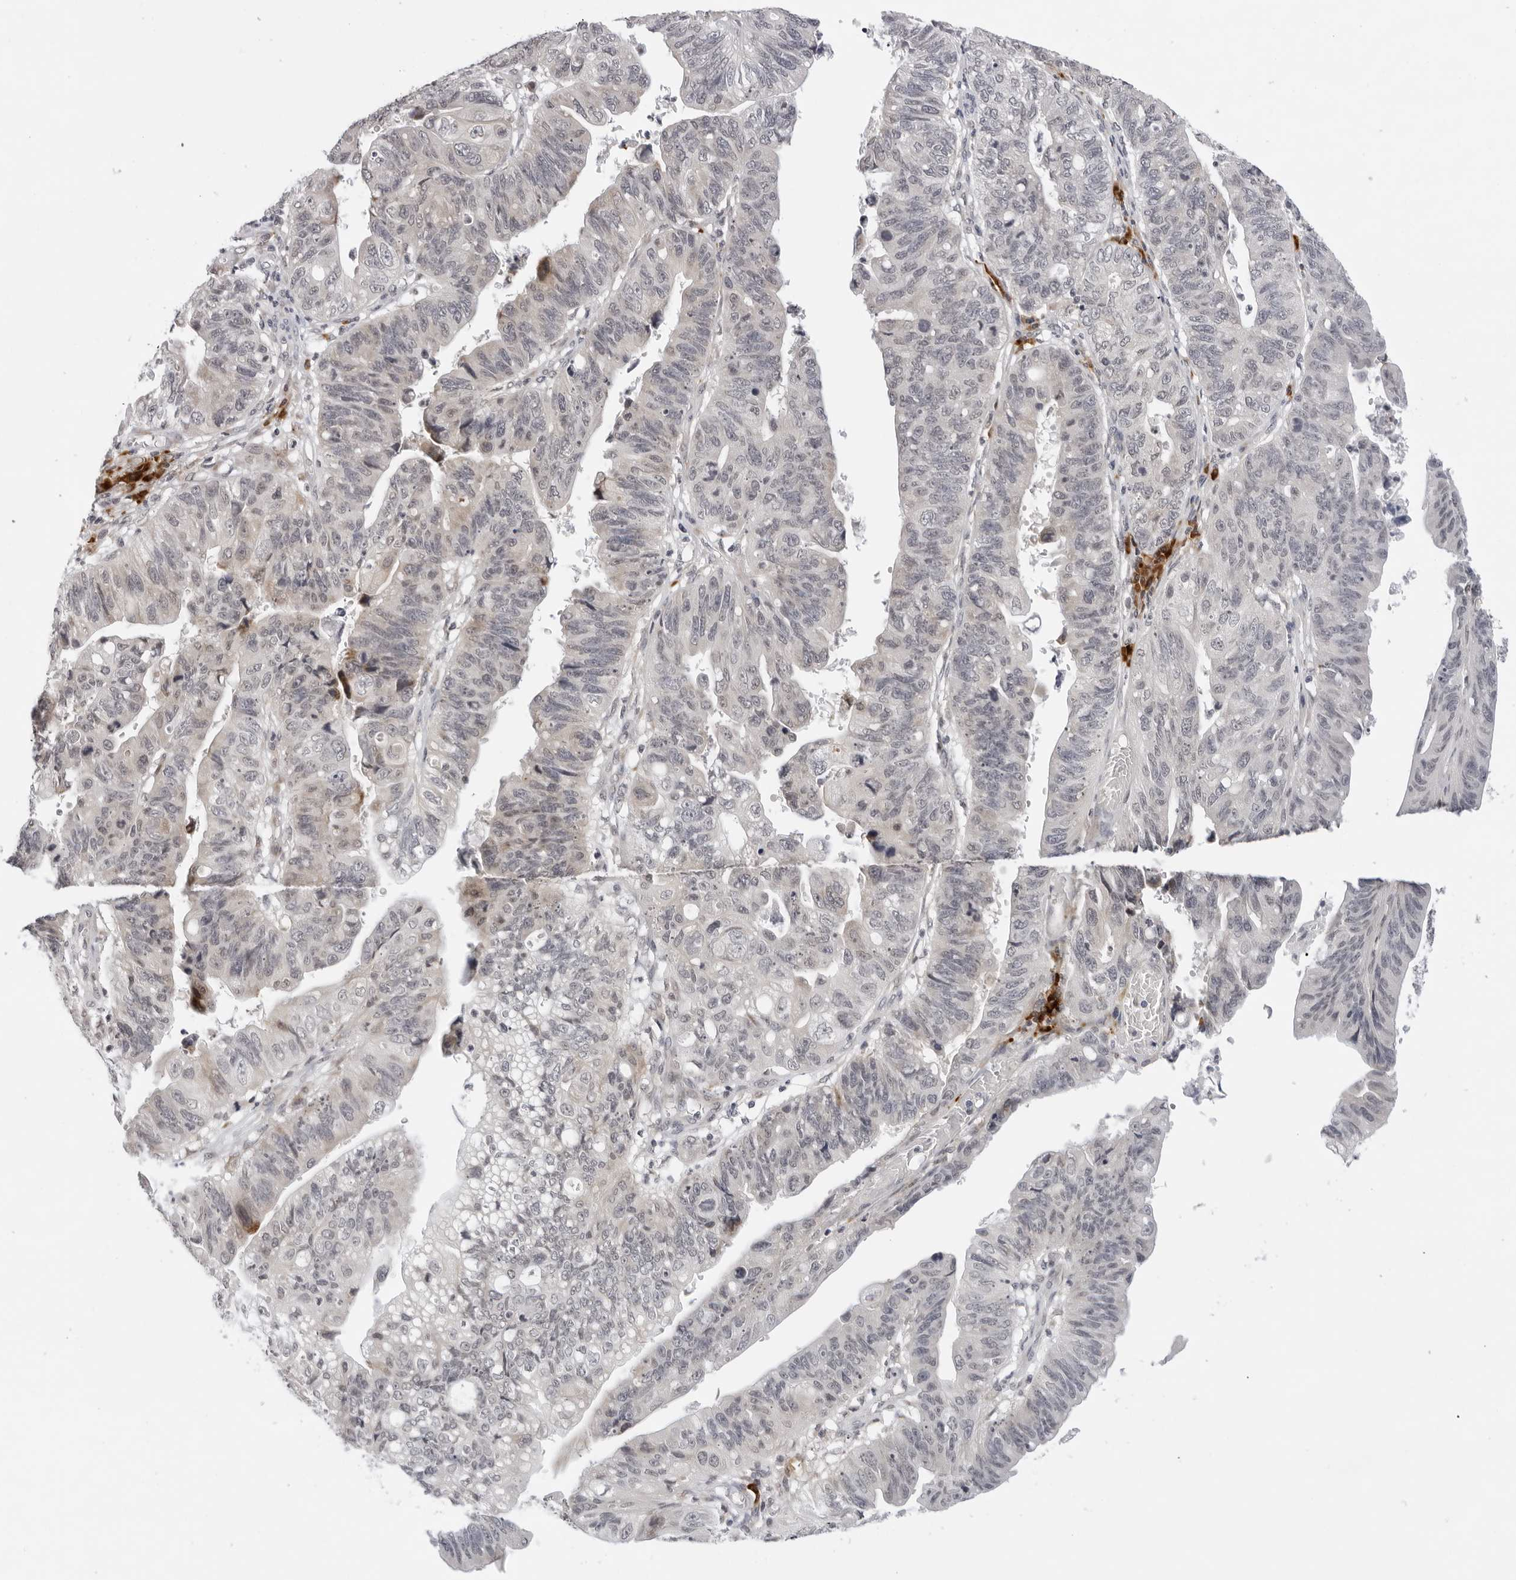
{"staining": {"intensity": "negative", "quantity": "none", "location": "none"}, "tissue": "stomach cancer", "cell_type": "Tumor cells", "image_type": "cancer", "snomed": [{"axis": "morphology", "description": "Adenocarcinoma, NOS"}, {"axis": "topography", "description": "Stomach"}], "caption": "The immunohistochemistry (IHC) image has no significant expression in tumor cells of stomach cancer tissue.", "gene": "IL17RA", "patient": {"sex": "male", "age": 59}}